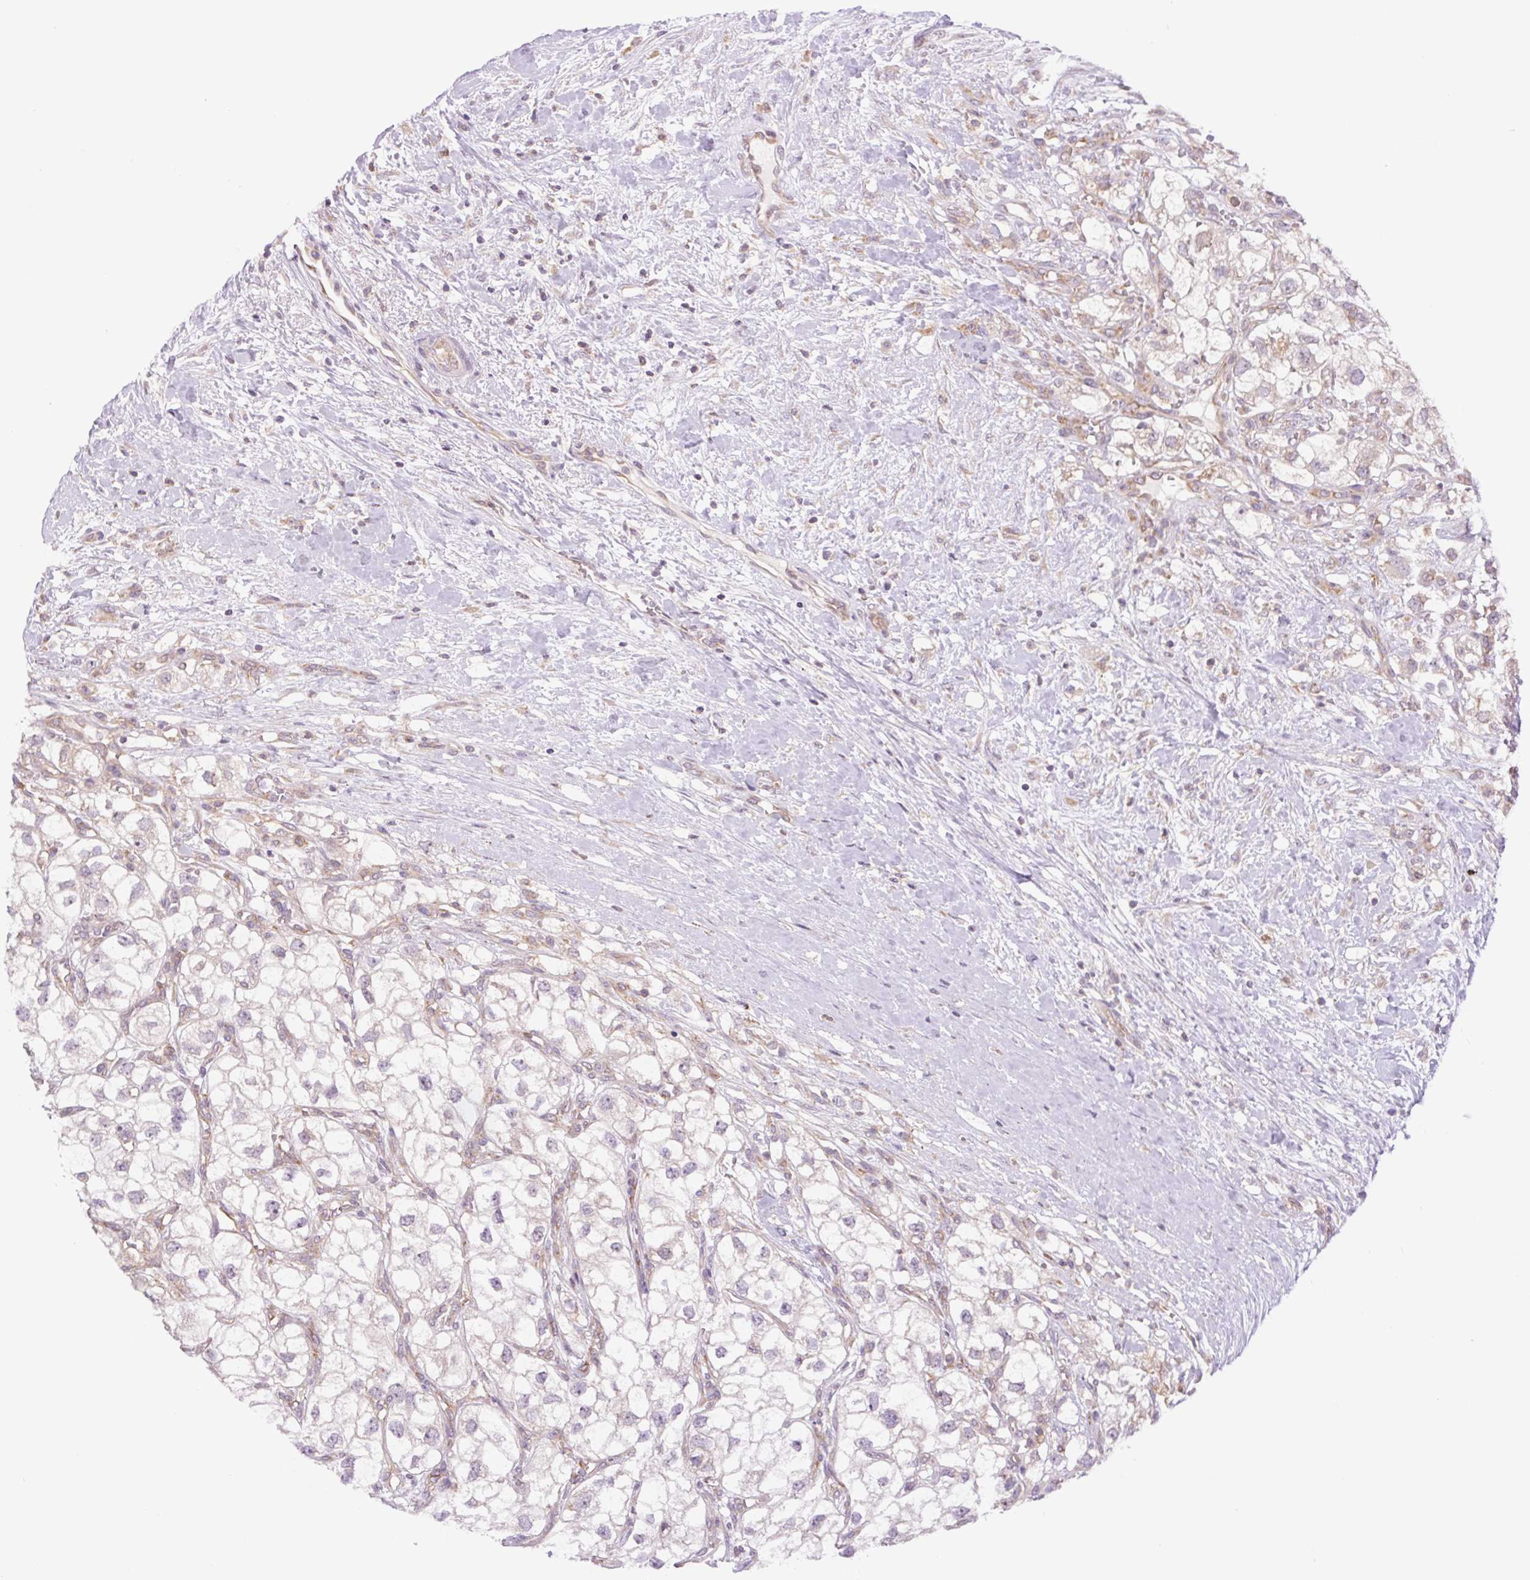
{"staining": {"intensity": "negative", "quantity": "none", "location": "none"}, "tissue": "renal cancer", "cell_type": "Tumor cells", "image_type": "cancer", "snomed": [{"axis": "morphology", "description": "Adenocarcinoma, NOS"}, {"axis": "topography", "description": "Kidney"}], "caption": "High magnification brightfield microscopy of renal adenocarcinoma stained with DAB (brown) and counterstained with hematoxylin (blue): tumor cells show no significant positivity.", "gene": "MINK1", "patient": {"sex": "male", "age": 59}}